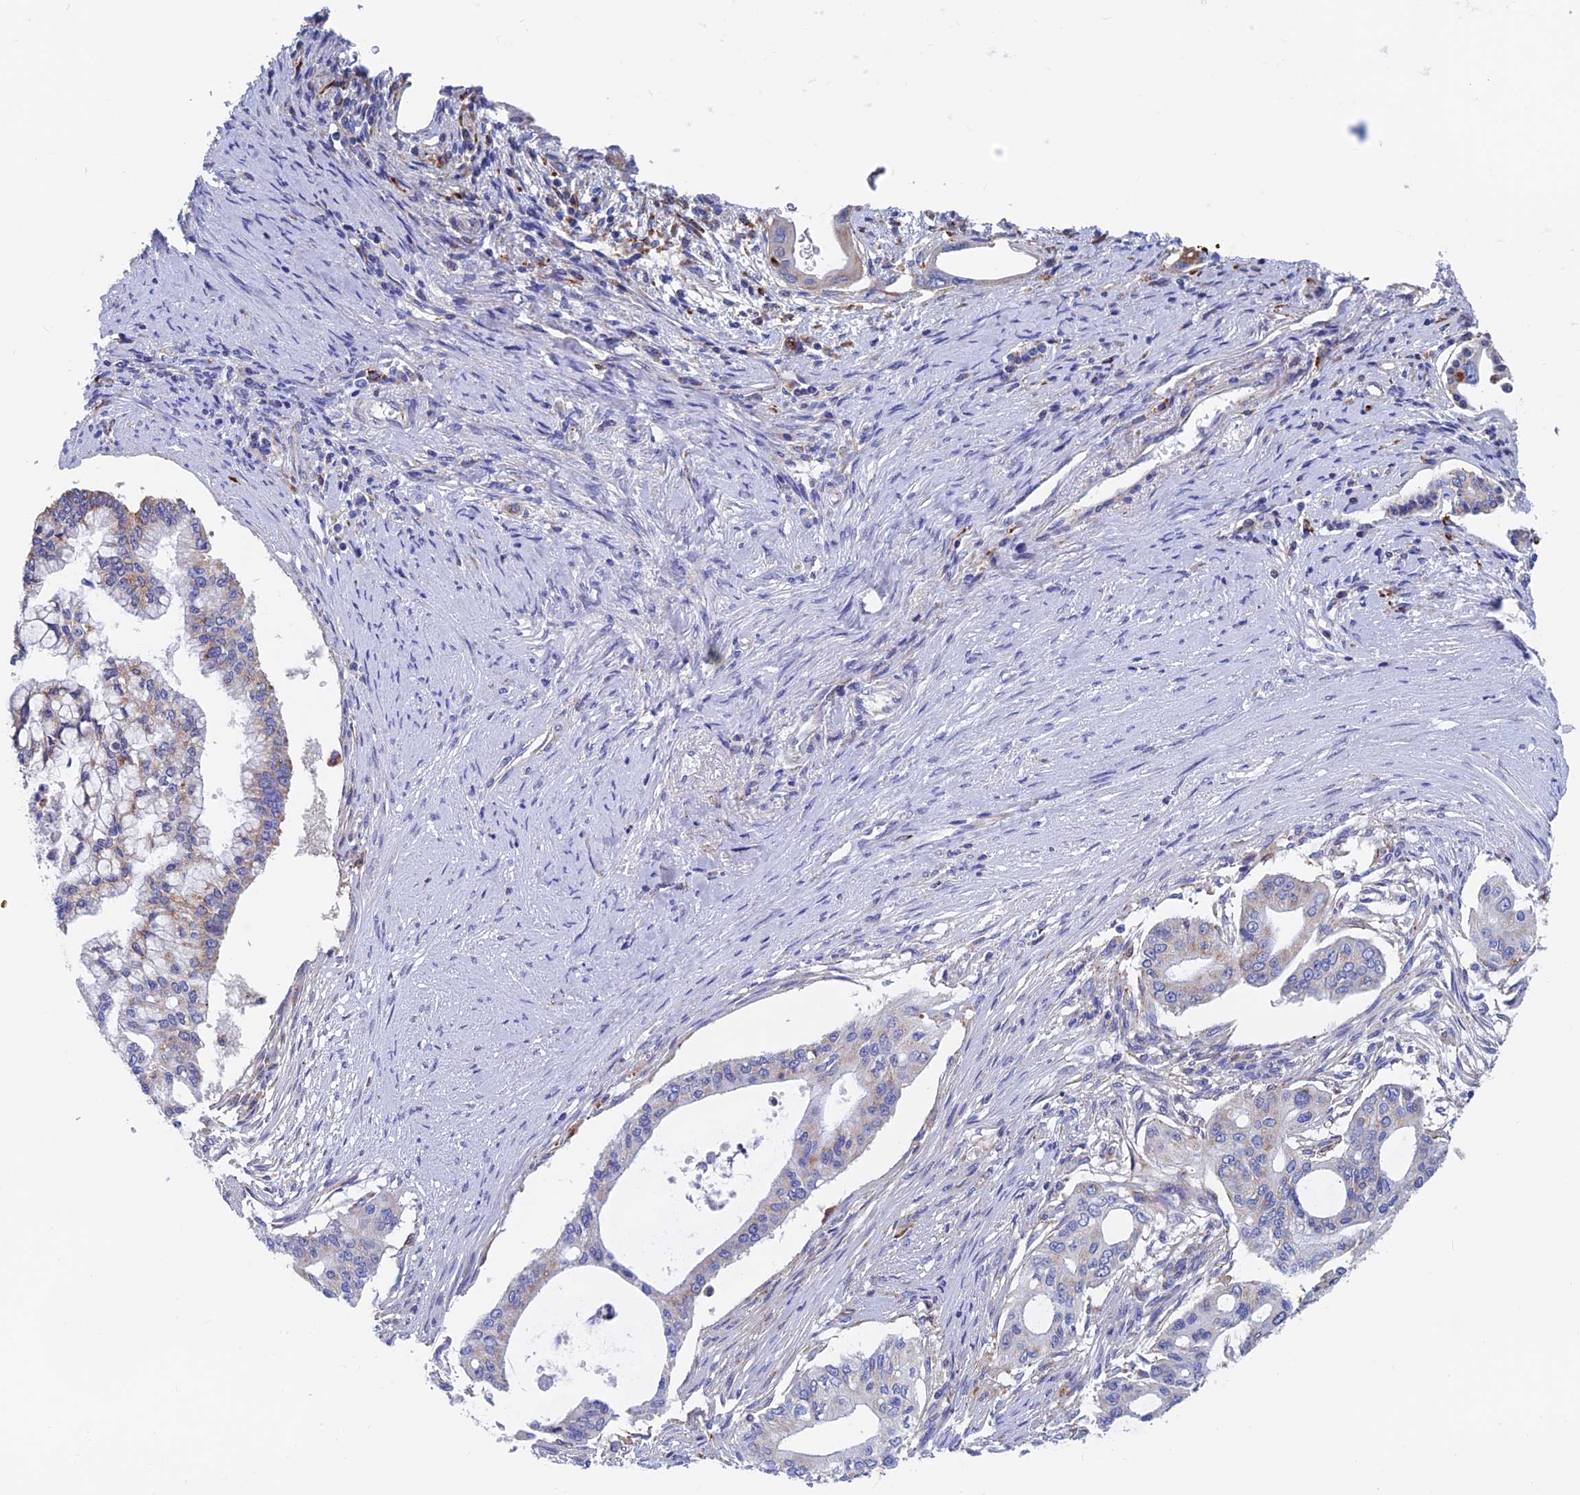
{"staining": {"intensity": "weak", "quantity": "25%-75%", "location": "cytoplasmic/membranous"}, "tissue": "pancreatic cancer", "cell_type": "Tumor cells", "image_type": "cancer", "snomed": [{"axis": "morphology", "description": "Adenocarcinoma, NOS"}, {"axis": "topography", "description": "Pancreas"}], "caption": "Protein expression analysis of human pancreatic cancer reveals weak cytoplasmic/membranous expression in approximately 25%-75% of tumor cells.", "gene": "SPNS1", "patient": {"sex": "male", "age": 46}}